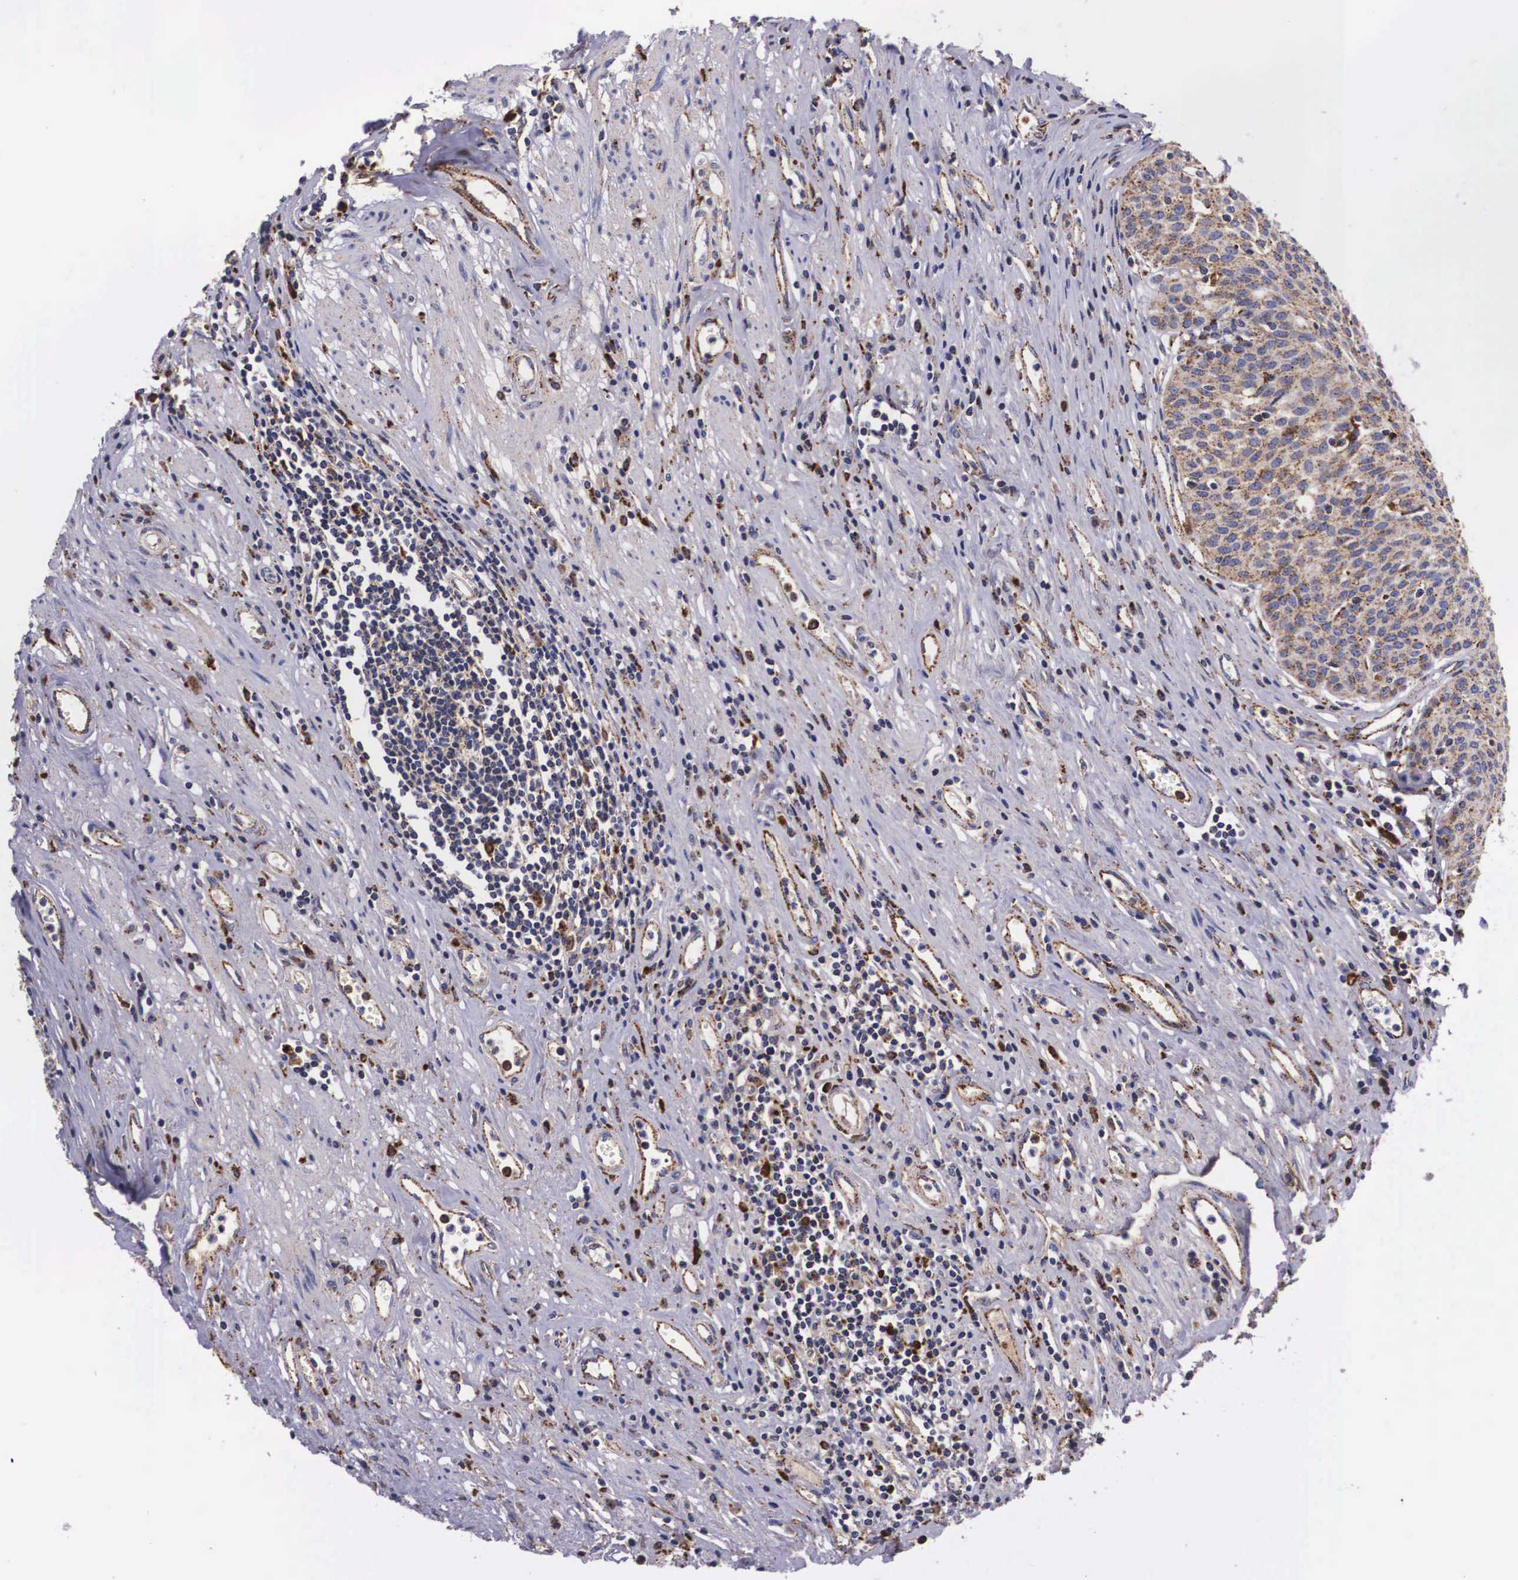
{"staining": {"intensity": "moderate", "quantity": "<25%", "location": "cytoplasmic/membranous"}, "tissue": "urinary bladder", "cell_type": "Urothelial cells", "image_type": "normal", "snomed": [{"axis": "morphology", "description": "Normal tissue, NOS"}, {"axis": "topography", "description": "Urinary bladder"}], "caption": "Urinary bladder was stained to show a protein in brown. There is low levels of moderate cytoplasmic/membranous staining in about <25% of urothelial cells. The protein is shown in brown color, while the nuclei are stained blue.", "gene": "NAGA", "patient": {"sex": "female", "age": 39}}